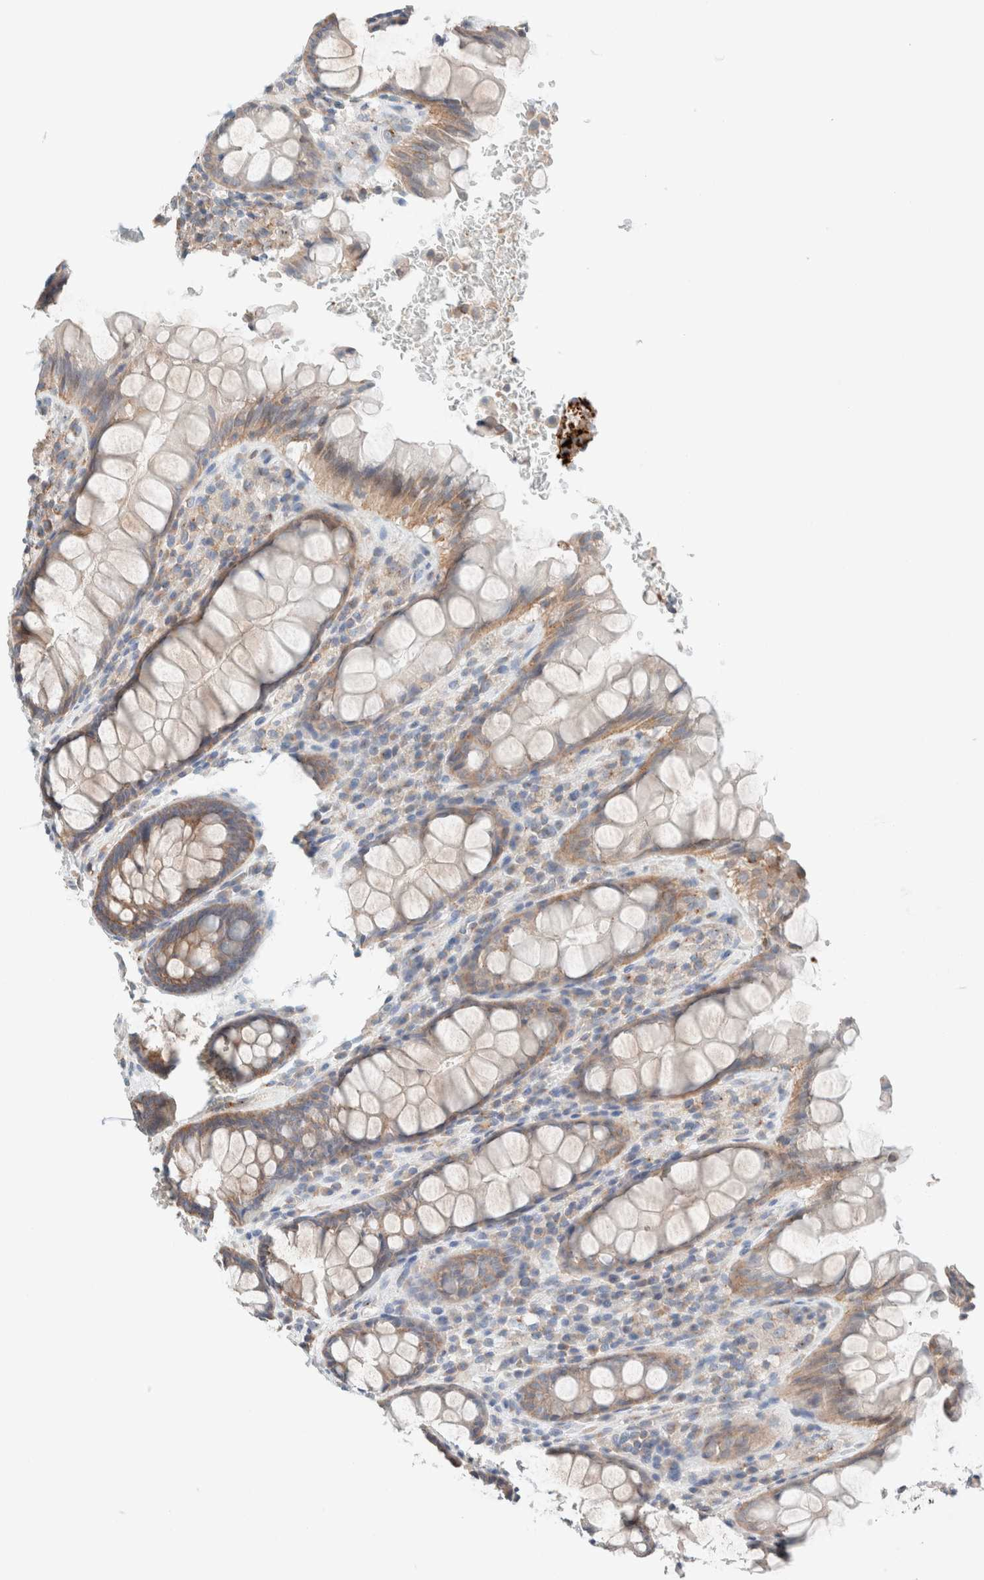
{"staining": {"intensity": "moderate", "quantity": "25%-75%", "location": "cytoplasmic/membranous"}, "tissue": "rectum", "cell_type": "Glandular cells", "image_type": "normal", "snomed": [{"axis": "morphology", "description": "Normal tissue, NOS"}, {"axis": "topography", "description": "Rectum"}], "caption": "Immunohistochemical staining of benign rectum demonstrates moderate cytoplasmic/membranous protein staining in about 25%-75% of glandular cells. The staining is performed using DAB (3,3'-diaminobenzidine) brown chromogen to label protein expression. The nuclei are counter-stained blue using hematoxylin.", "gene": "CASC3", "patient": {"sex": "male", "age": 64}}